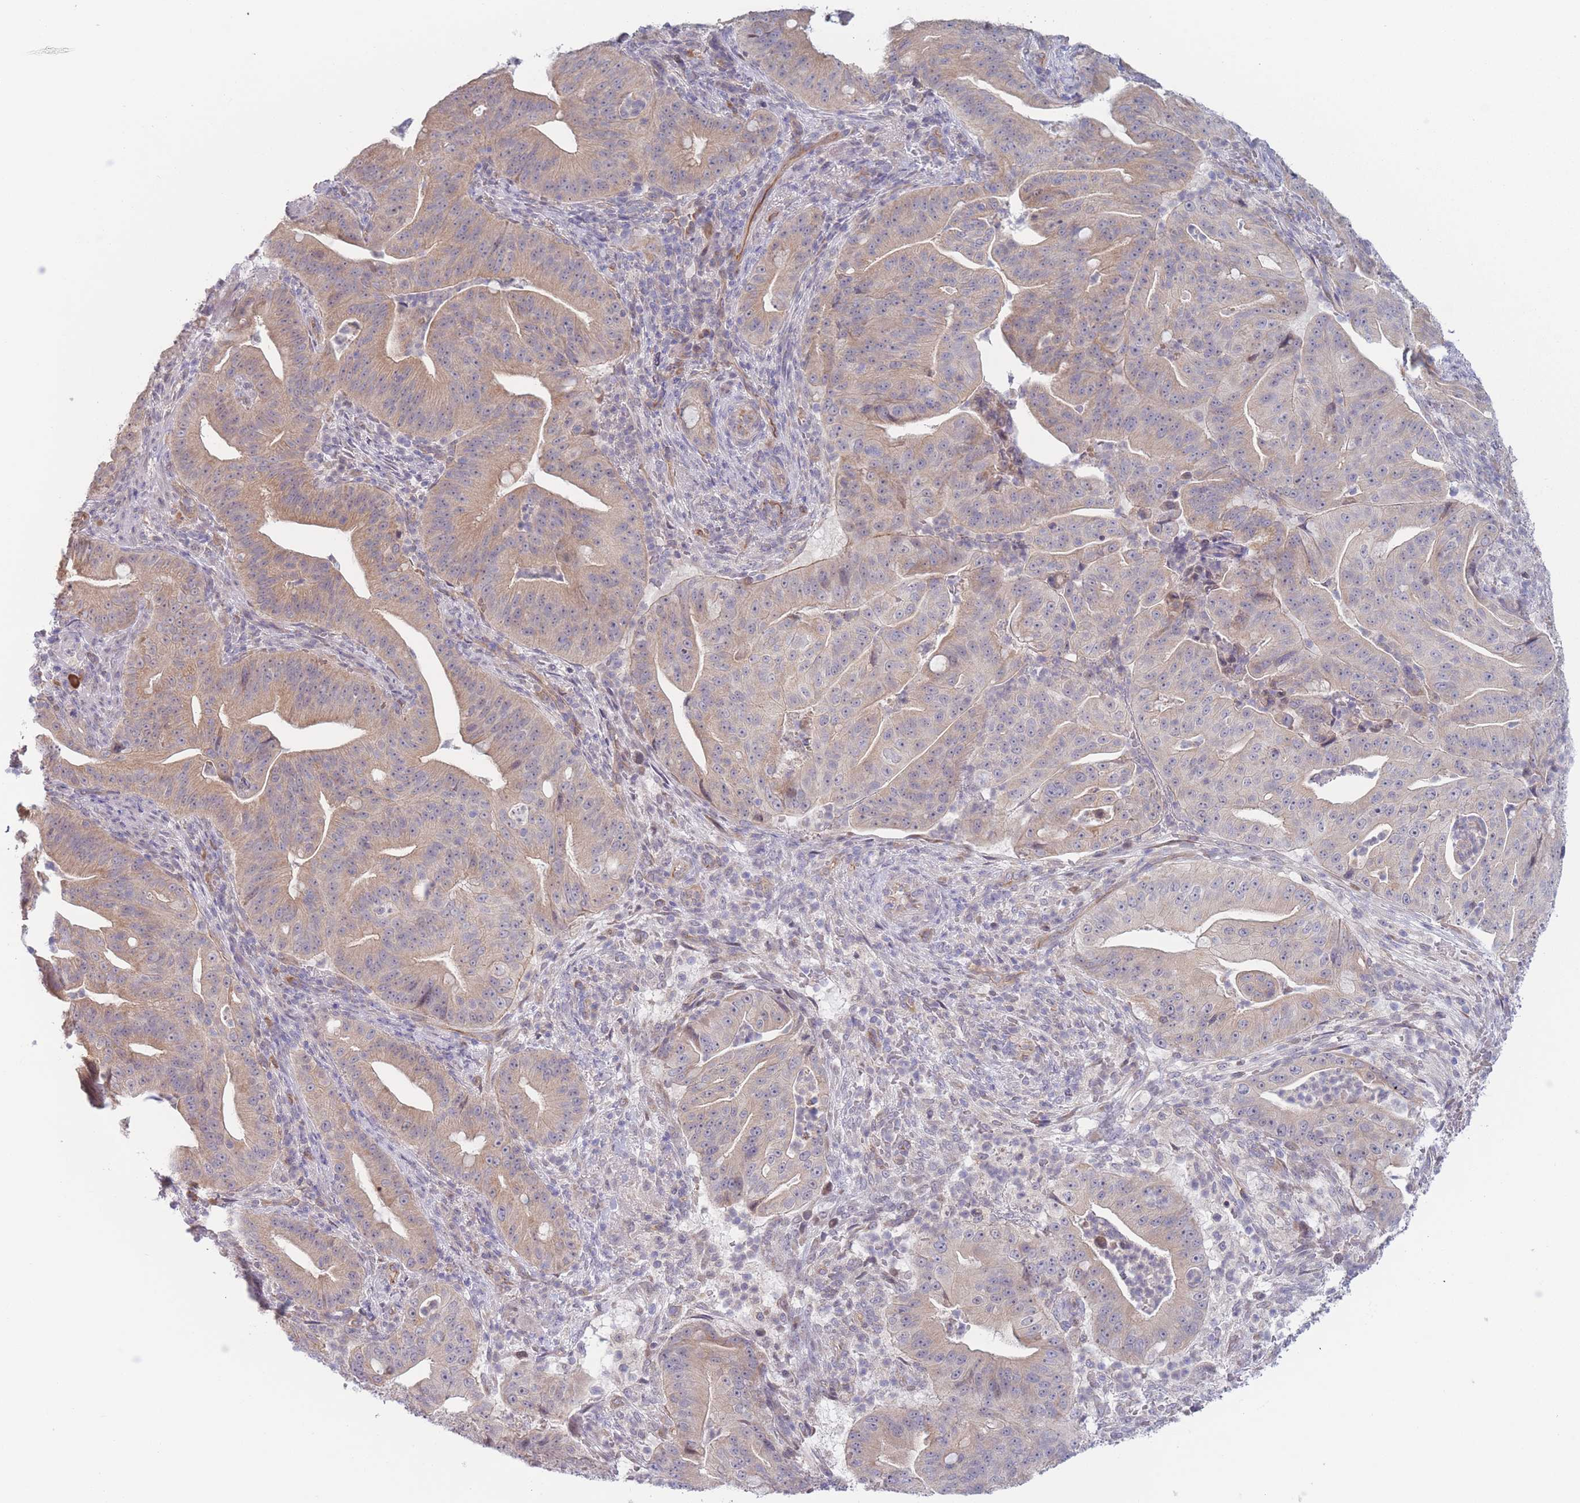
{"staining": {"intensity": "weak", "quantity": "25%-75%", "location": "cytoplasmic/membranous"}, "tissue": "pancreatic cancer", "cell_type": "Tumor cells", "image_type": "cancer", "snomed": [{"axis": "morphology", "description": "Adenocarcinoma, NOS"}, {"axis": "topography", "description": "Pancreas"}], "caption": "Weak cytoplasmic/membranous expression for a protein is identified in approximately 25%-75% of tumor cells of pancreatic adenocarcinoma using IHC.", "gene": "FAM227B", "patient": {"sex": "male", "age": 71}}